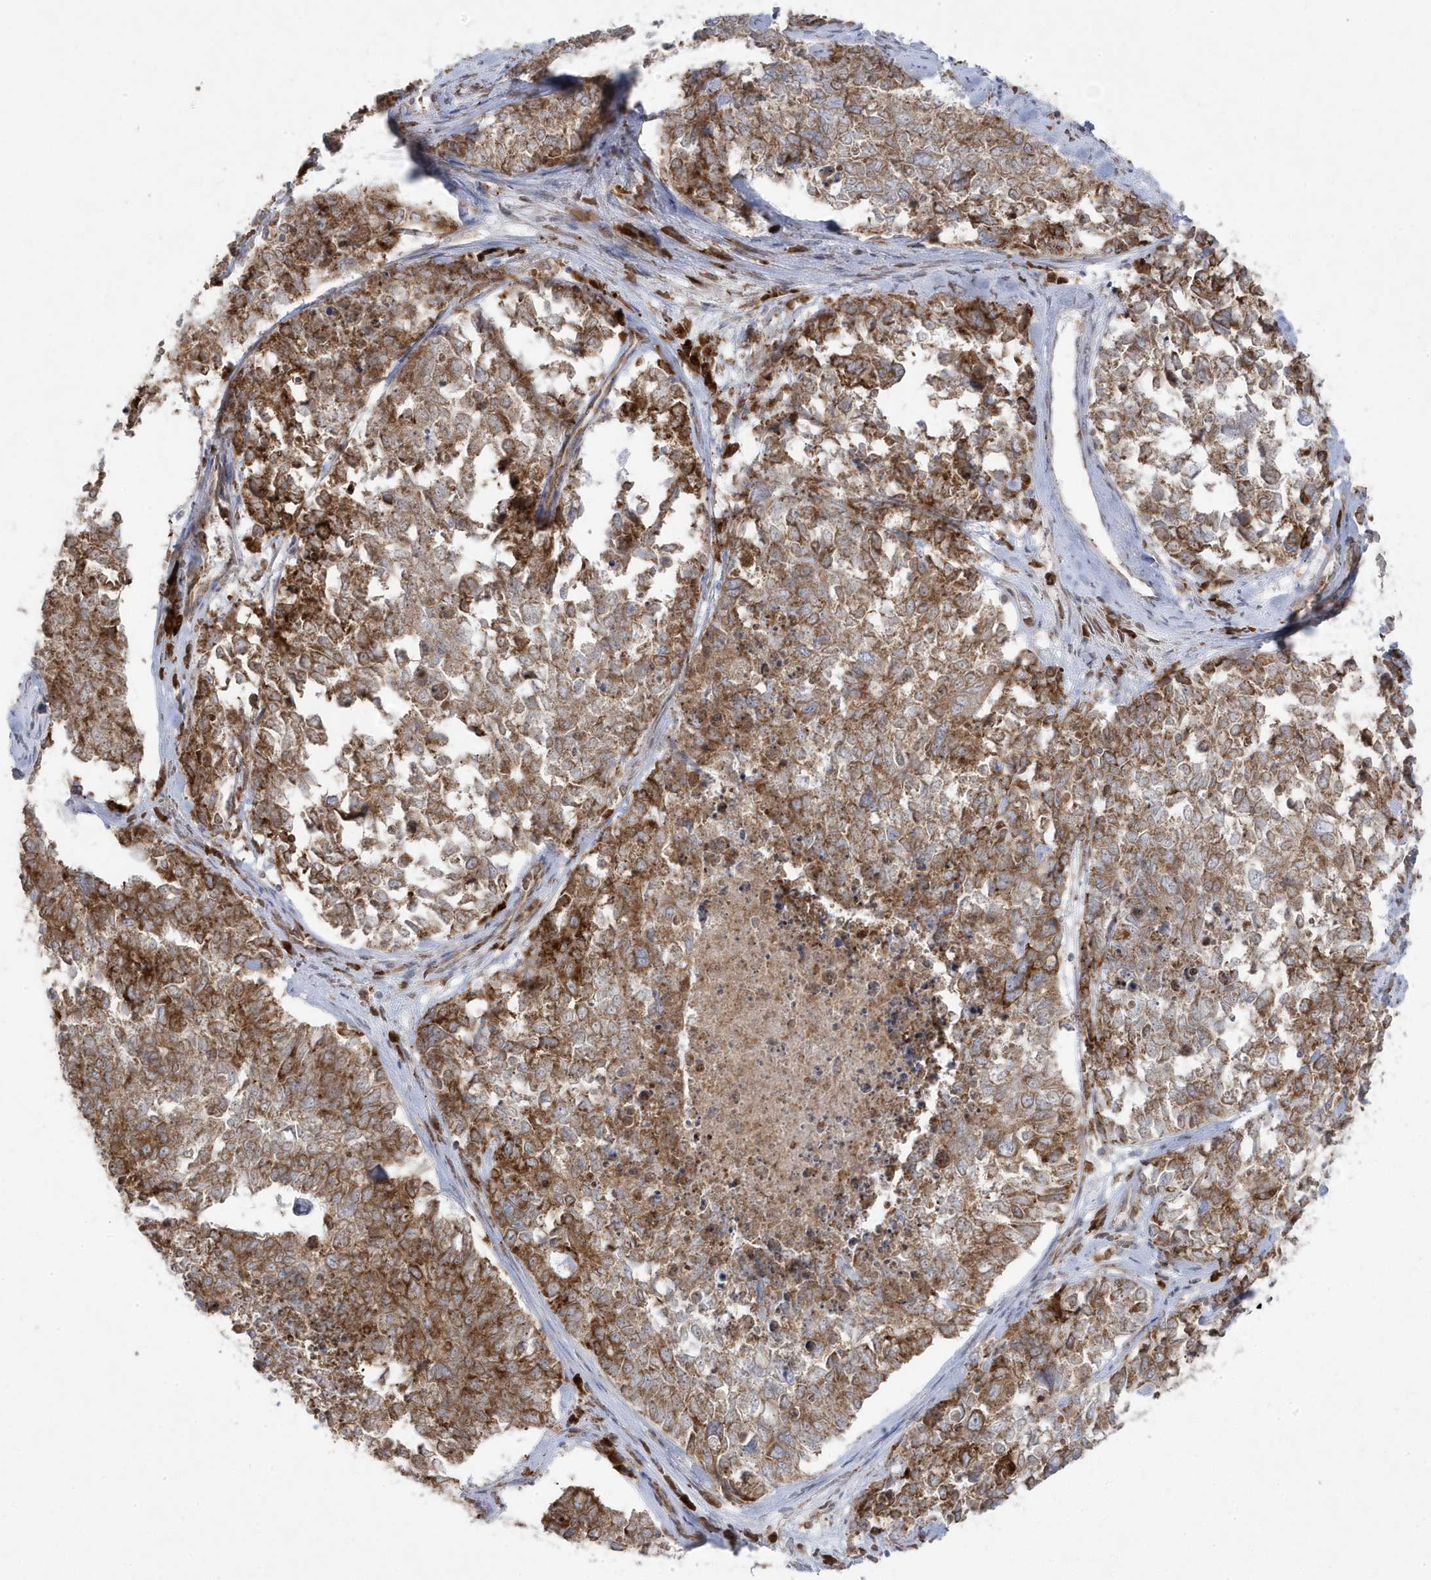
{"staining": {"intensity": "strong", "quantity": "25%-75%", "location": "cytoplasmic/membranous"}, "tissue": "cervical cancer", "cell_type": "Tumor cells", "image_type": "cancer", "snomed": [{"axis": "morphology", "description": "Squamous cell carcinoma, NOS"}, {"axis": "topography", "description": "Cervix"}], "caption": "Protein expression analysis of human cervical squamous cell carcinoma reveals strong cytoplasmic/membranous staining in about 25%-75% of tumor cells.", "gene": "ZNF654", "patient": {"sex": "female", "age": 63}}